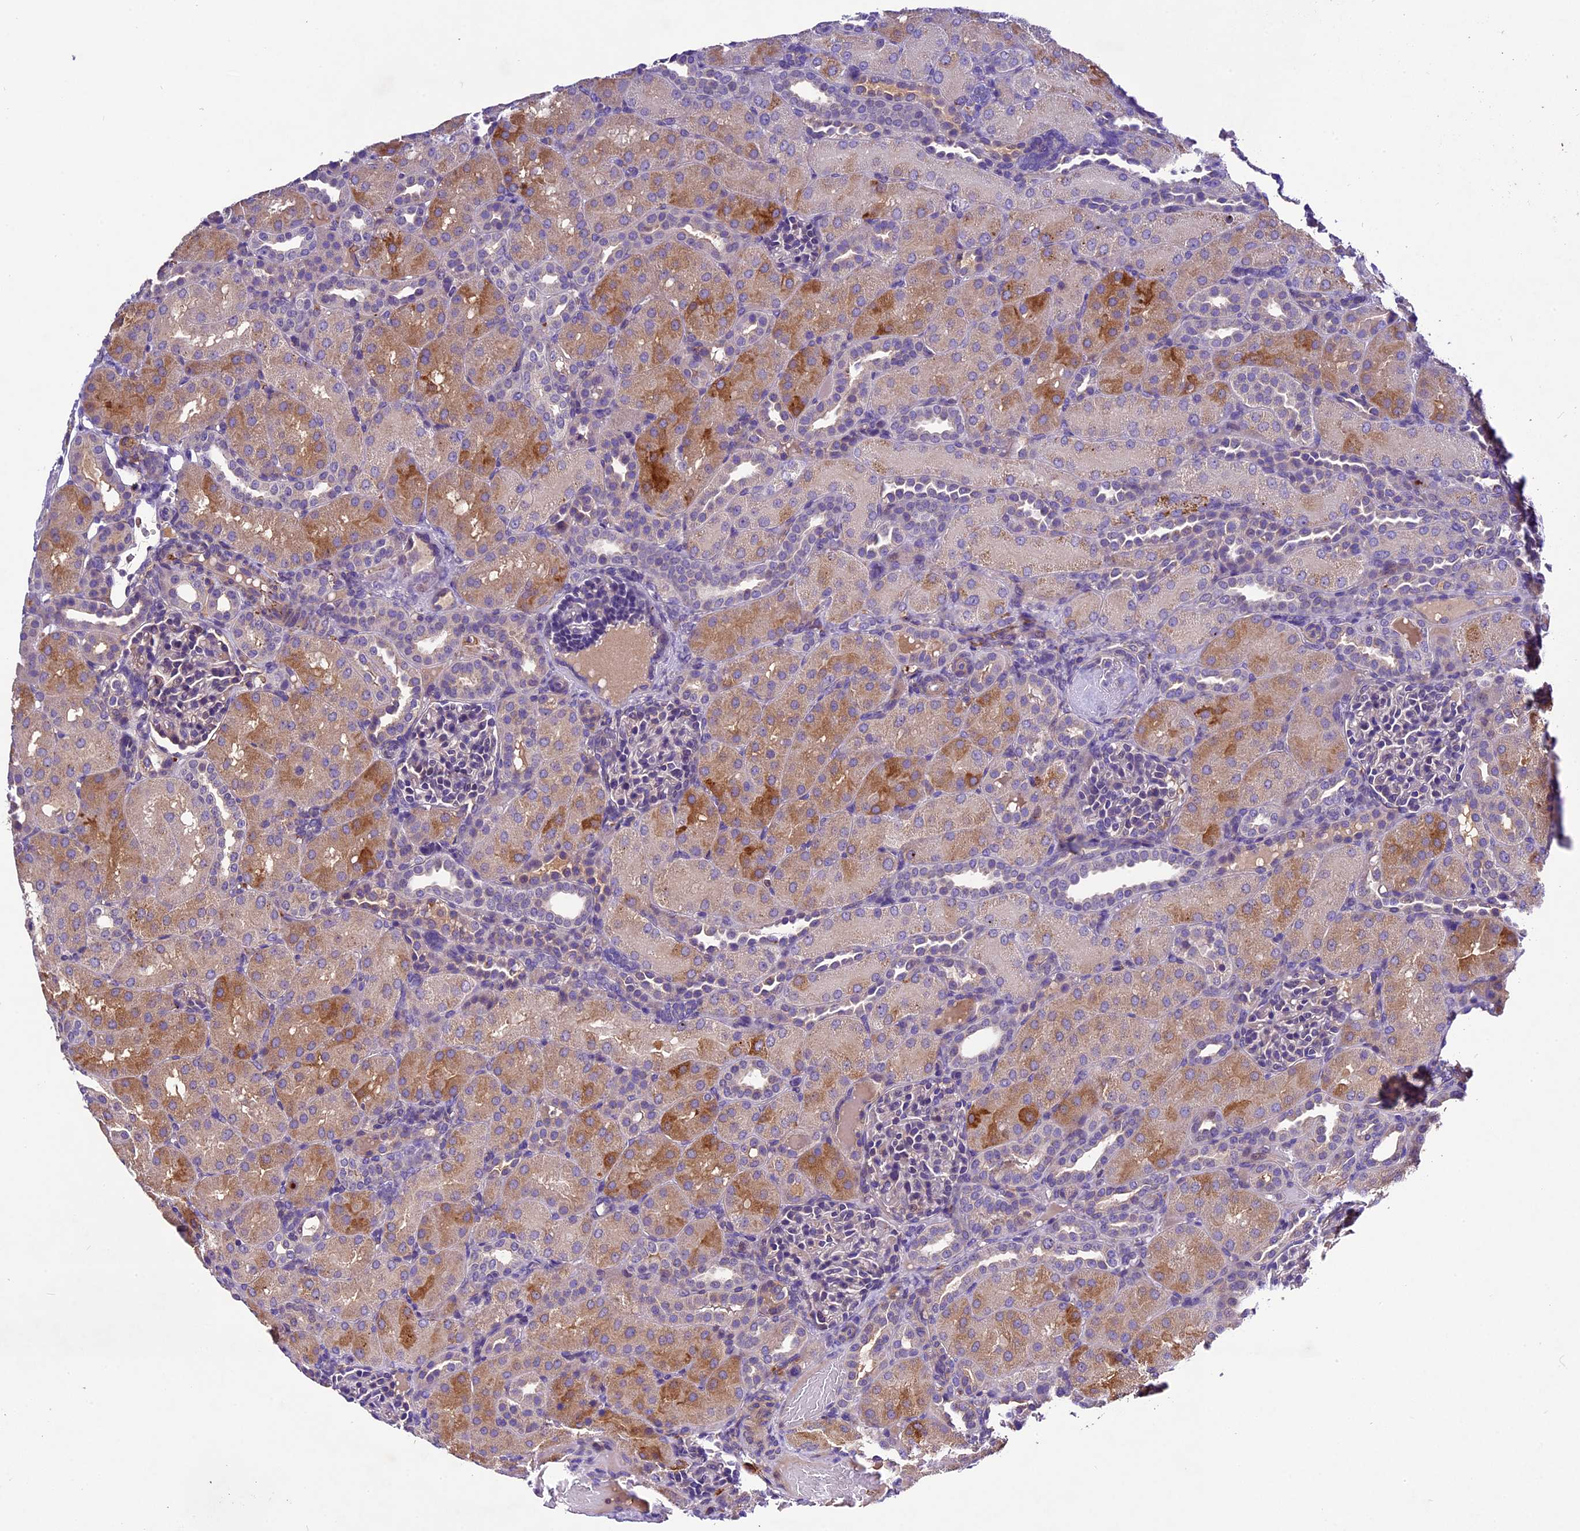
{"staining": {"intensity": "weak", "quantity": "<25%", "location": "cytoplasmic/membranous"}, "tissue": "kidney", "cell_type": "Cells in glomeruli", "image_type": "normal", "snomed": [{"axis": "morphology", "description": "Normal tissue, NOS"}, {"axis": "topography", "description": "Kidney"}], "caption": "High power microscopy histopathology image of an immunohistochemistry micrograph of normal kidney, revealing no significant positivity in cells in glomeruli.", "gene": "CILP2", "patient": {"sex": "male", "age": 1}}